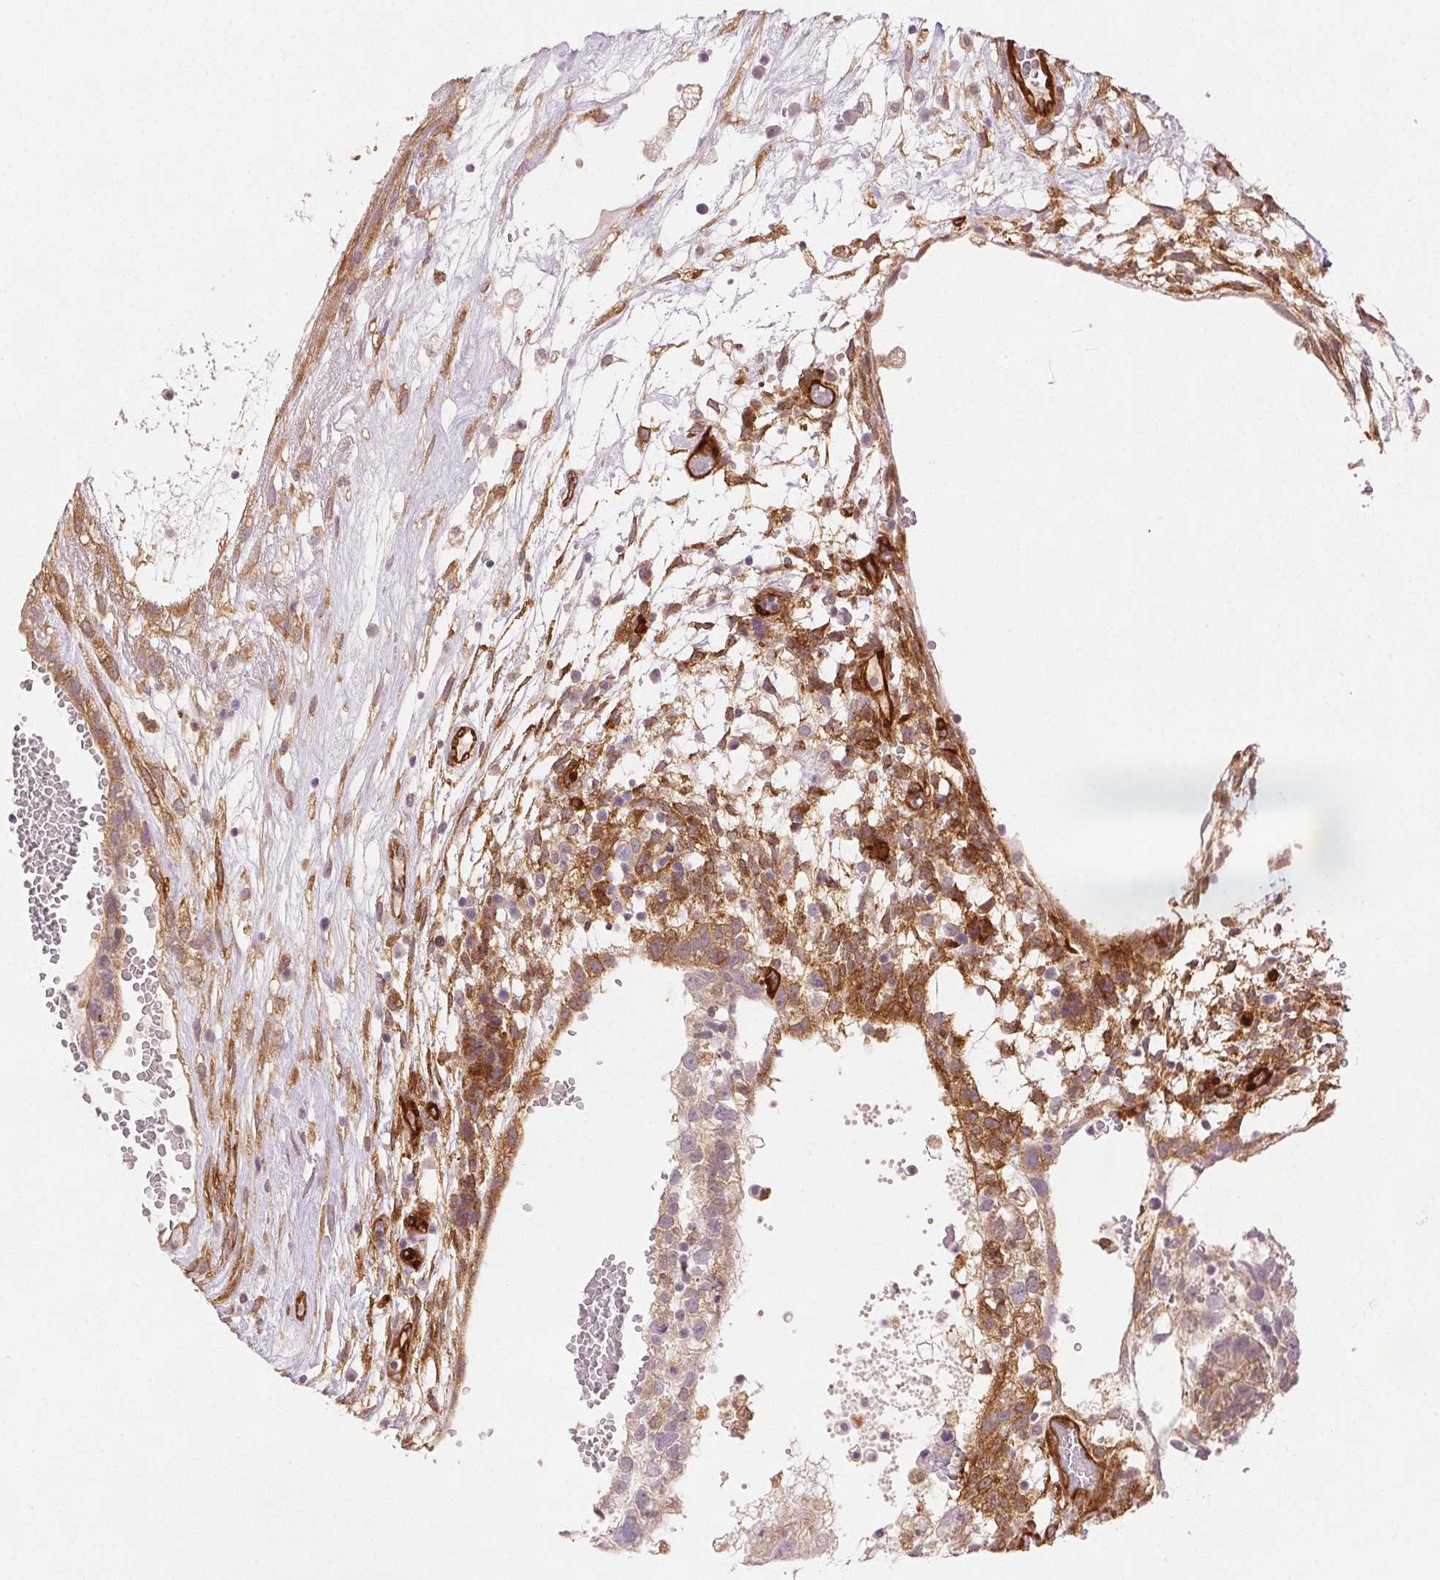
{"staining": {"intensity": "moderate", "quantity": "25%-75%", "location": "cytoplasmic/membranous"}, "tissue": "testis cancer", "cell_type": "Tumor cells", "image_type": "cancer", "snomed": [{"axis": "morphology", "description": "Normal tissue, NOS"}, {"axis": "morphology", "description": "Carcinoma, Embryonal, NOS"}, {"axis": "topography", "description": "Testis"}], "caption": "Immunohistochemistry staining of embryonal carcinoma (testis), which shows medium levels of moderate cytoplasmic/membranous staining in about 25%-75% of tumor cells indicating moderate cytoplasmic/membranous protein positivity. The staining was performed using DAB (3,3'-diaminobenzidine) (brown) for protein detection and nuclei were counterstained in hematoxylin (blue).", "gene": "DIAPH2", "patient": {"sex": "male", "age": 32}}